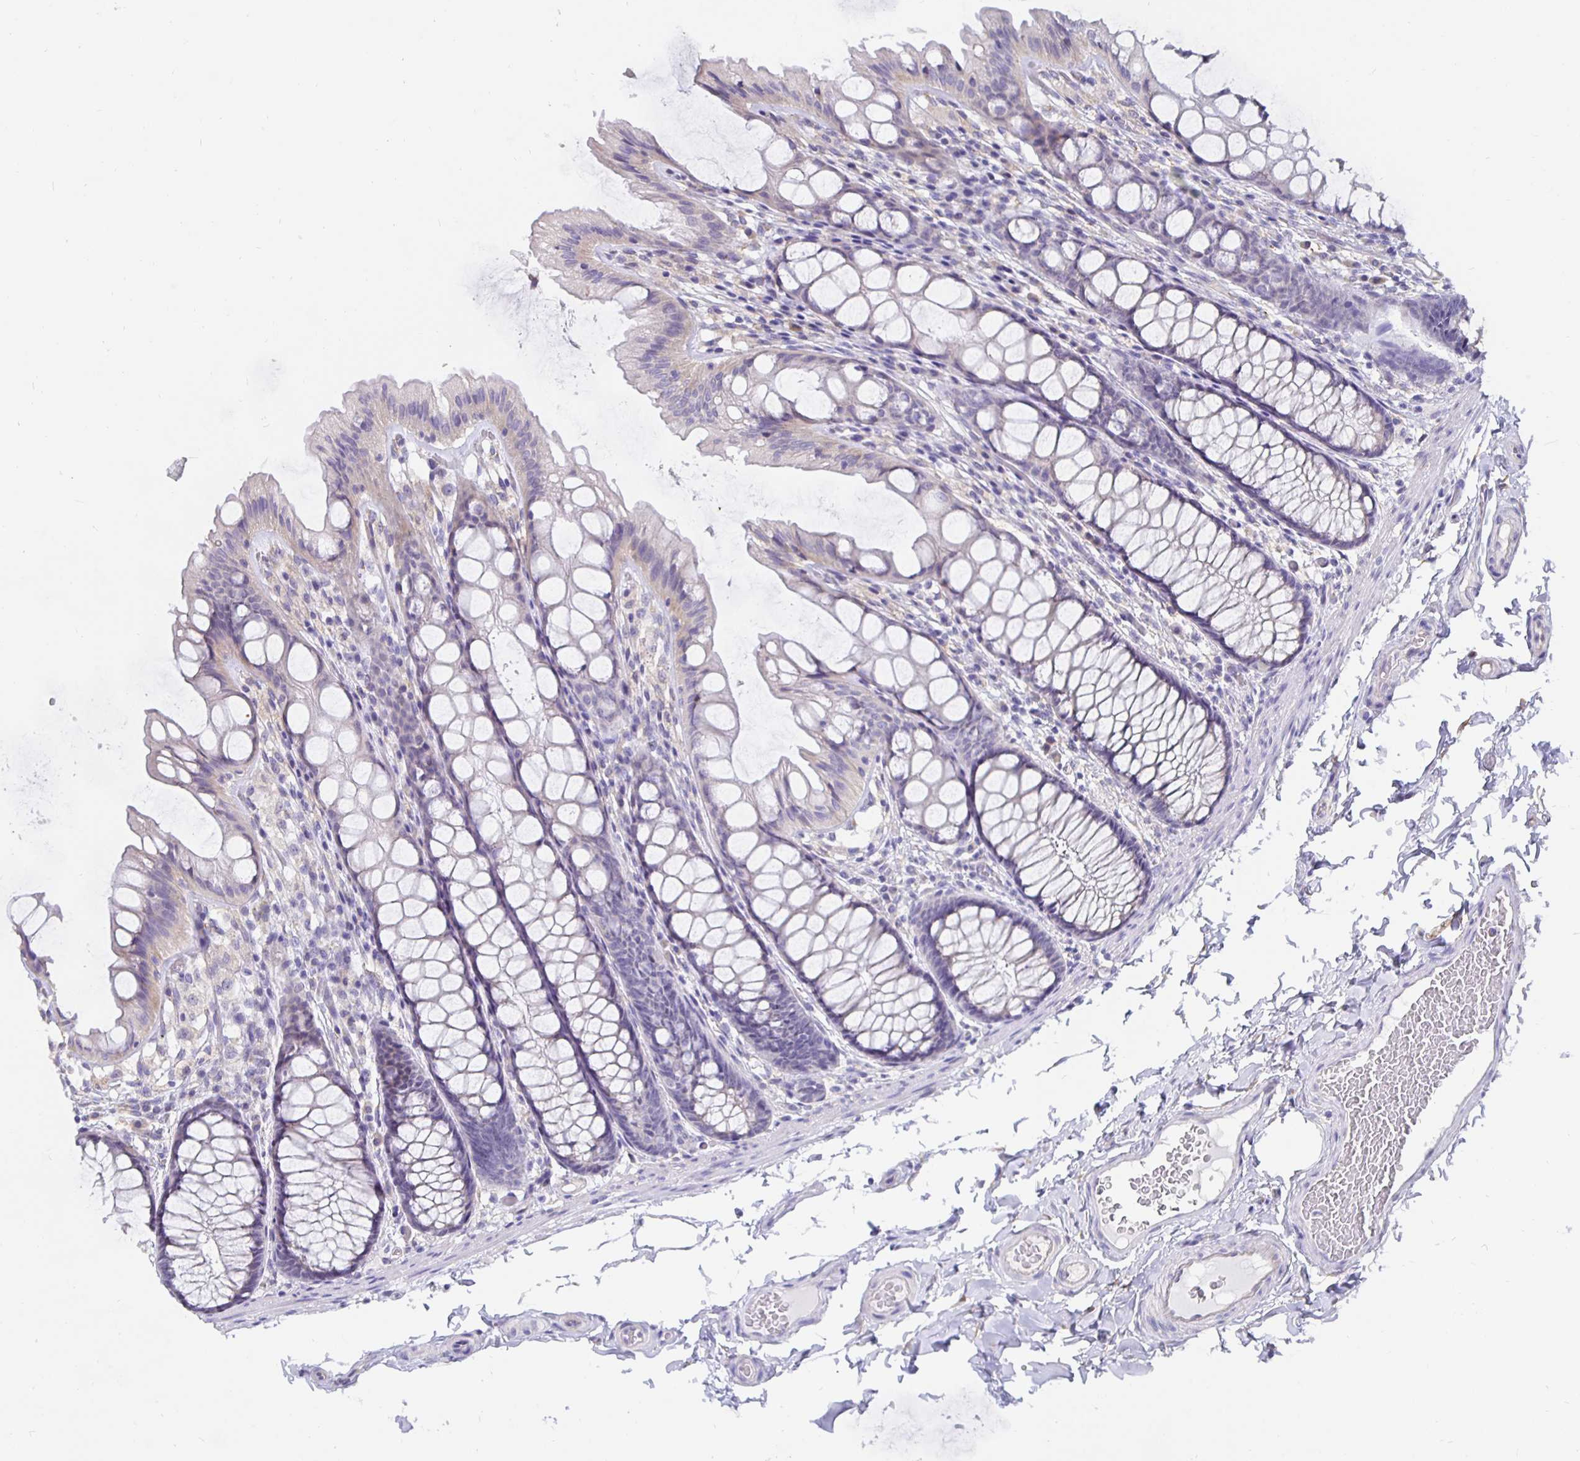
{"staining": {"intensity": "negative", "quantity": "none", "location": "none"}, "tissue": "colon", "cell_type": "Endothelial cells", "image_type": "normal", "snomed": [{"axis": "morphology", "description": "Normal tissue, NOS"}, {"axis": "topography", "description": "Colon"}], "caption": "Immunohistochemistry image of benign colon stained for a protein (brown), which shows no staining in endothelial cells. The staining was performed using DAB to visualize the protein expression in brown, while the nuclei were stained in blue with hematoxylin (Magnification: 20x).", "gene": "DNAI2", "patient": {"sex": "male", "age": 47}}